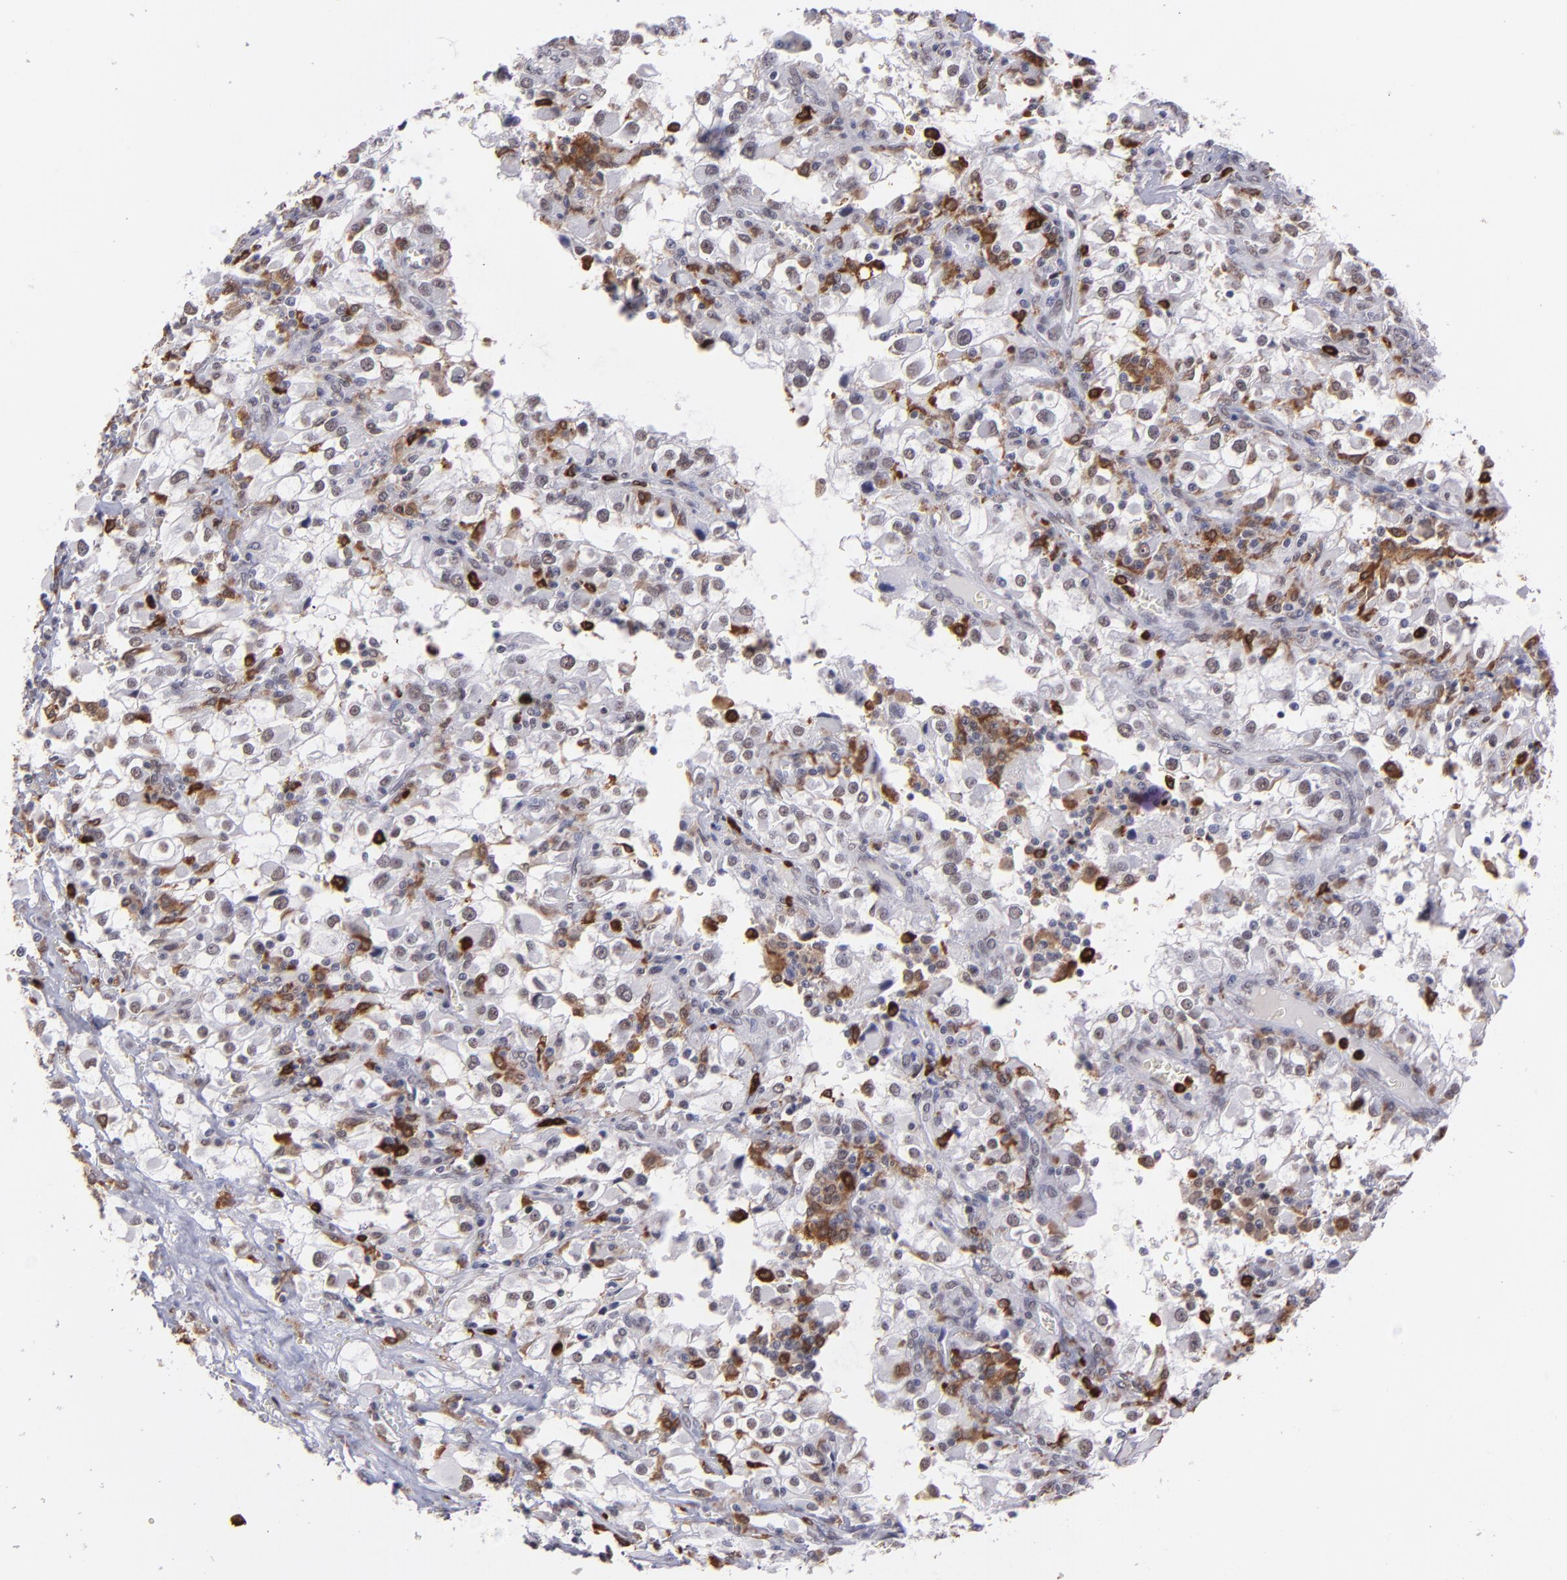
{"staining": {"intensity": "negative", "quantity": "none", "location": "none"}, "tissue": "renal cancer", "cell_type": "Tumor cells", "image_type": "cancer", "snomed": [{"axis": "morphology", "description": "Adenocarcinoma, NOS"}, {"axis": "topography", "description": "Kidney"}], "caption": "There is no significant positivity in tumor cells of renal cancer (adenocarcinoma).", "gene": "NCF2", "patient": {"sex": "female", "age": 52}}